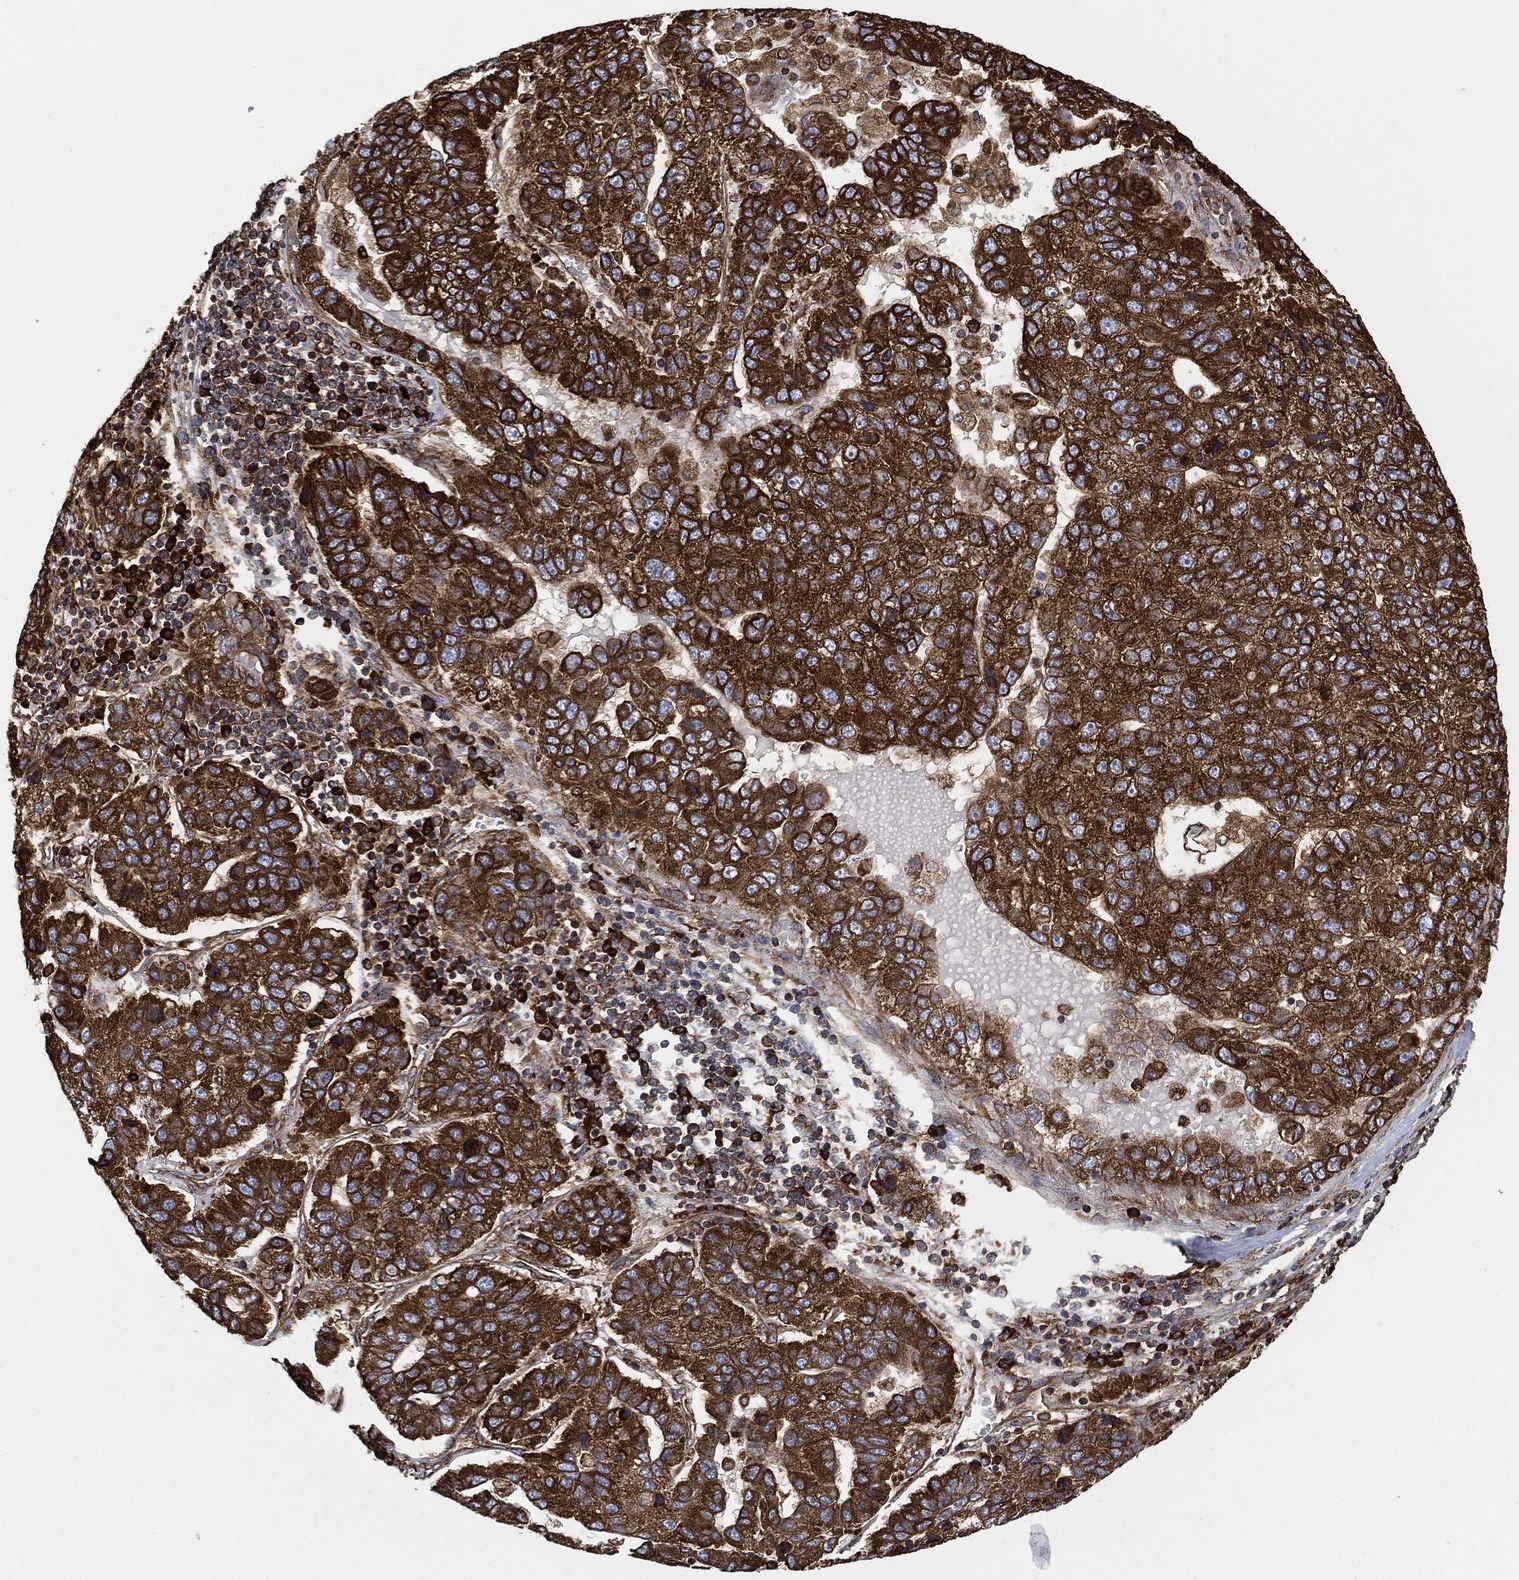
{"staining": {"intensity": "strong", "quantity": ">75%", "location": "cytoplasmic/membranous"}, "tissue": "pancreatic cancer", "cell_type": "Tumor cells", "image_type": "cancer", "snomed": [{"axis": "morphology", "description": "Adenocarcinoma, NOS"}, {"axis": "topography", "description": "Pancreas"}], "caption": "About >75% of tumor cells in human adenocarcinoma (pancreatic) display strong cytoplasmic/membranous protein expression as visualized by brown immunohistochemical staining.", "gene": "AMFR", "patient": {"sex": "female", "age": 61}}